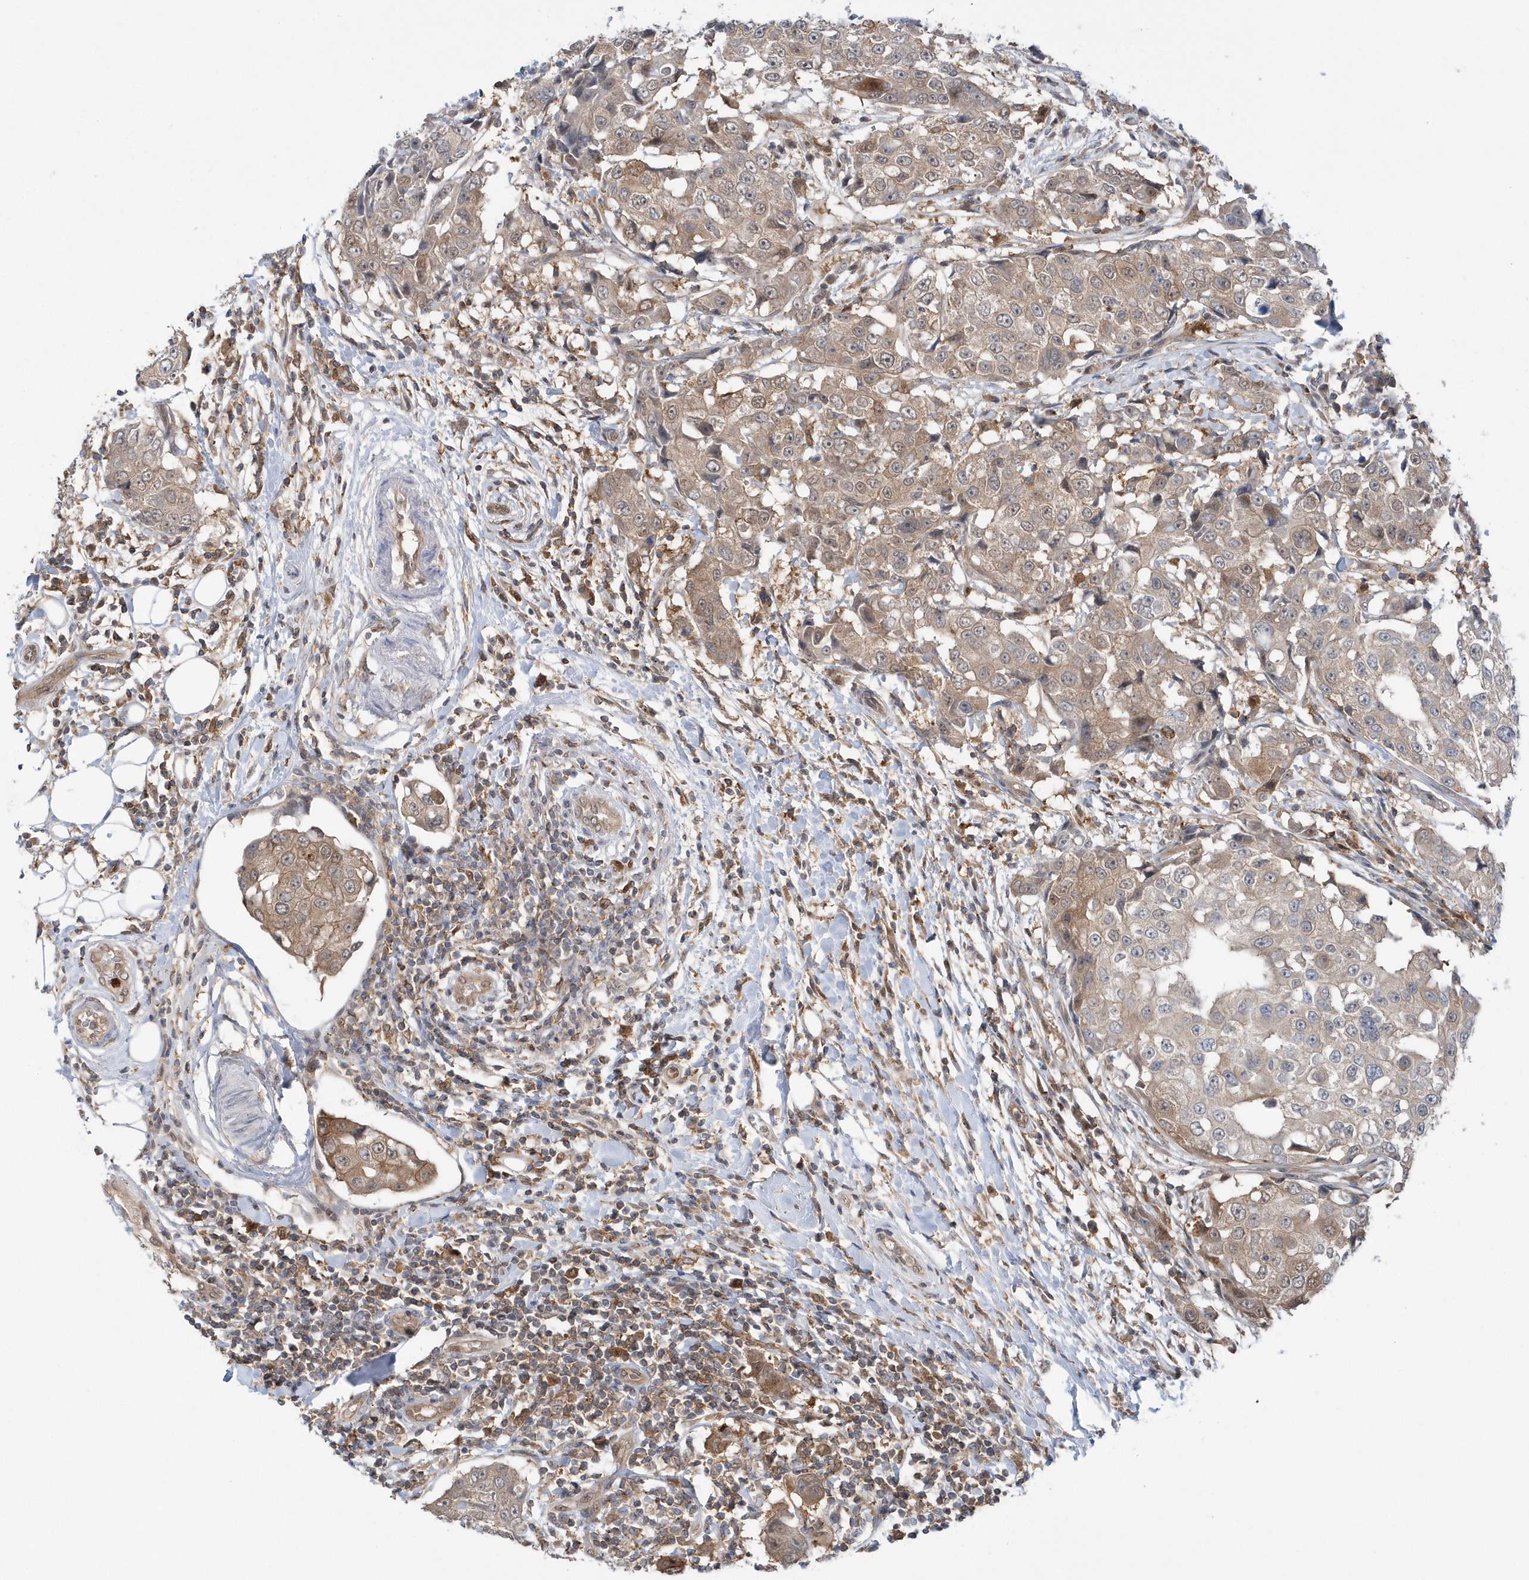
{"staining": {"intensity": "moderate", "quantity": "25%-75%", "location": "cytoplasmic/membranous"}, "tissue": "breast cancer", "cell_type": "Tumor cells", "image_type": "cancer", "snomed": [{"axis": "morphology", "description": "Duct carcinoma"}, {"axis": "topography", "description": "Breast"}], "caption": "DAB (3,3'-diaminobenzidine) immunohistochemical staining of human invasive ductal carcinoma (breast) reveals moderate cytoplasmic/membranous protein positivity in approximately 25%-75% of tumor cells. (DAB (3,3'-diaminobenzidine) IHC, brown staining for protein, blue staining for nuclei).", "gene": "RNF7", "patient": {"sex": "female", "age": 27}}